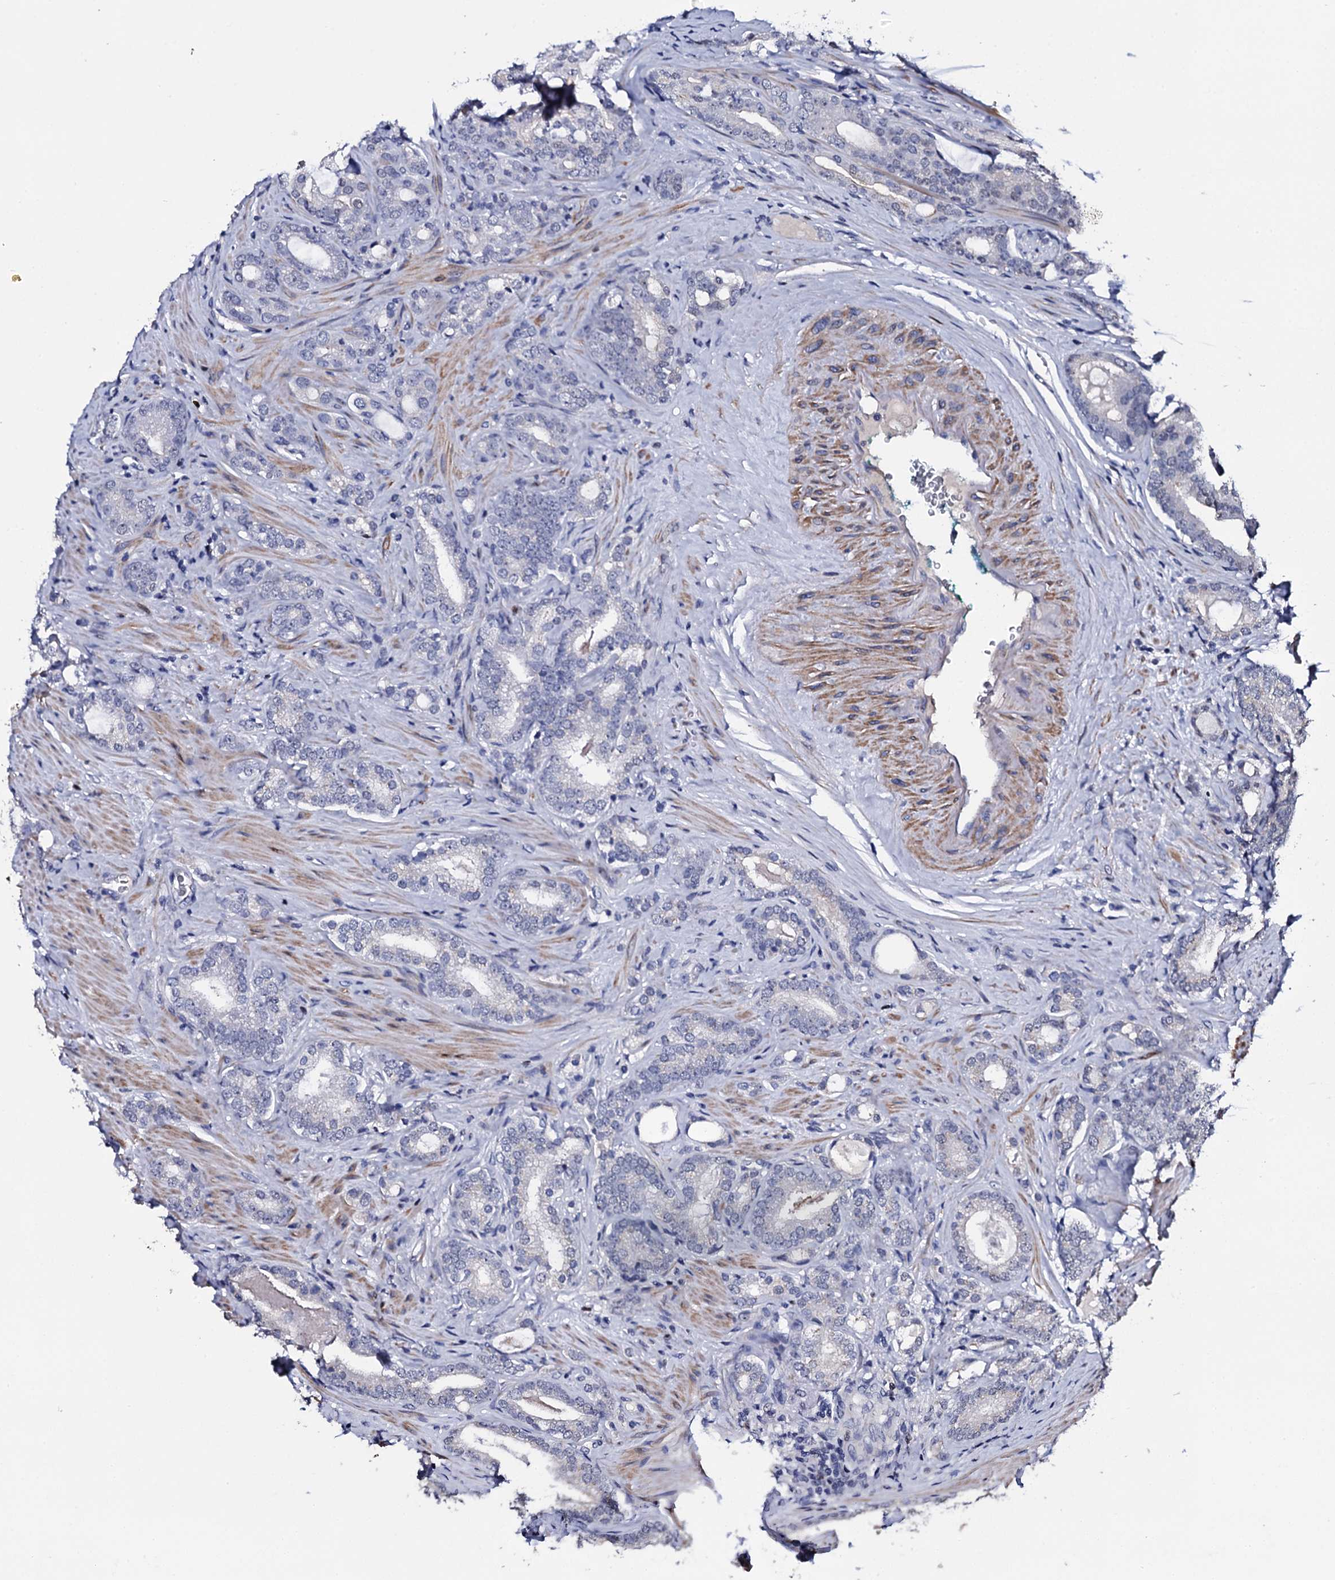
{"staining": {"intensity": "negative", "quantity": "none", "location": "none"}, "tissue": "prostate cancer", "cell_type": "Tumor cells", "image_type": "cancer", "snomed": [{"axis": "morphology", "description": "Adenocarcinoma, High grade"}, {"axis": "topography", "description": "Prostate"}], "caption": "Immunohistochemistry (IHC) of human prostate adenocarcinoma (high-grade) displays no positivity in tumor cells. Brightfield microscopy of immunohistochemistry (IHC) stained with DAB (brown) and hematoxylin (blue), captured at high magnification.", "gene": "NPM2", "patient": {"sex": "male", "age": 63}}